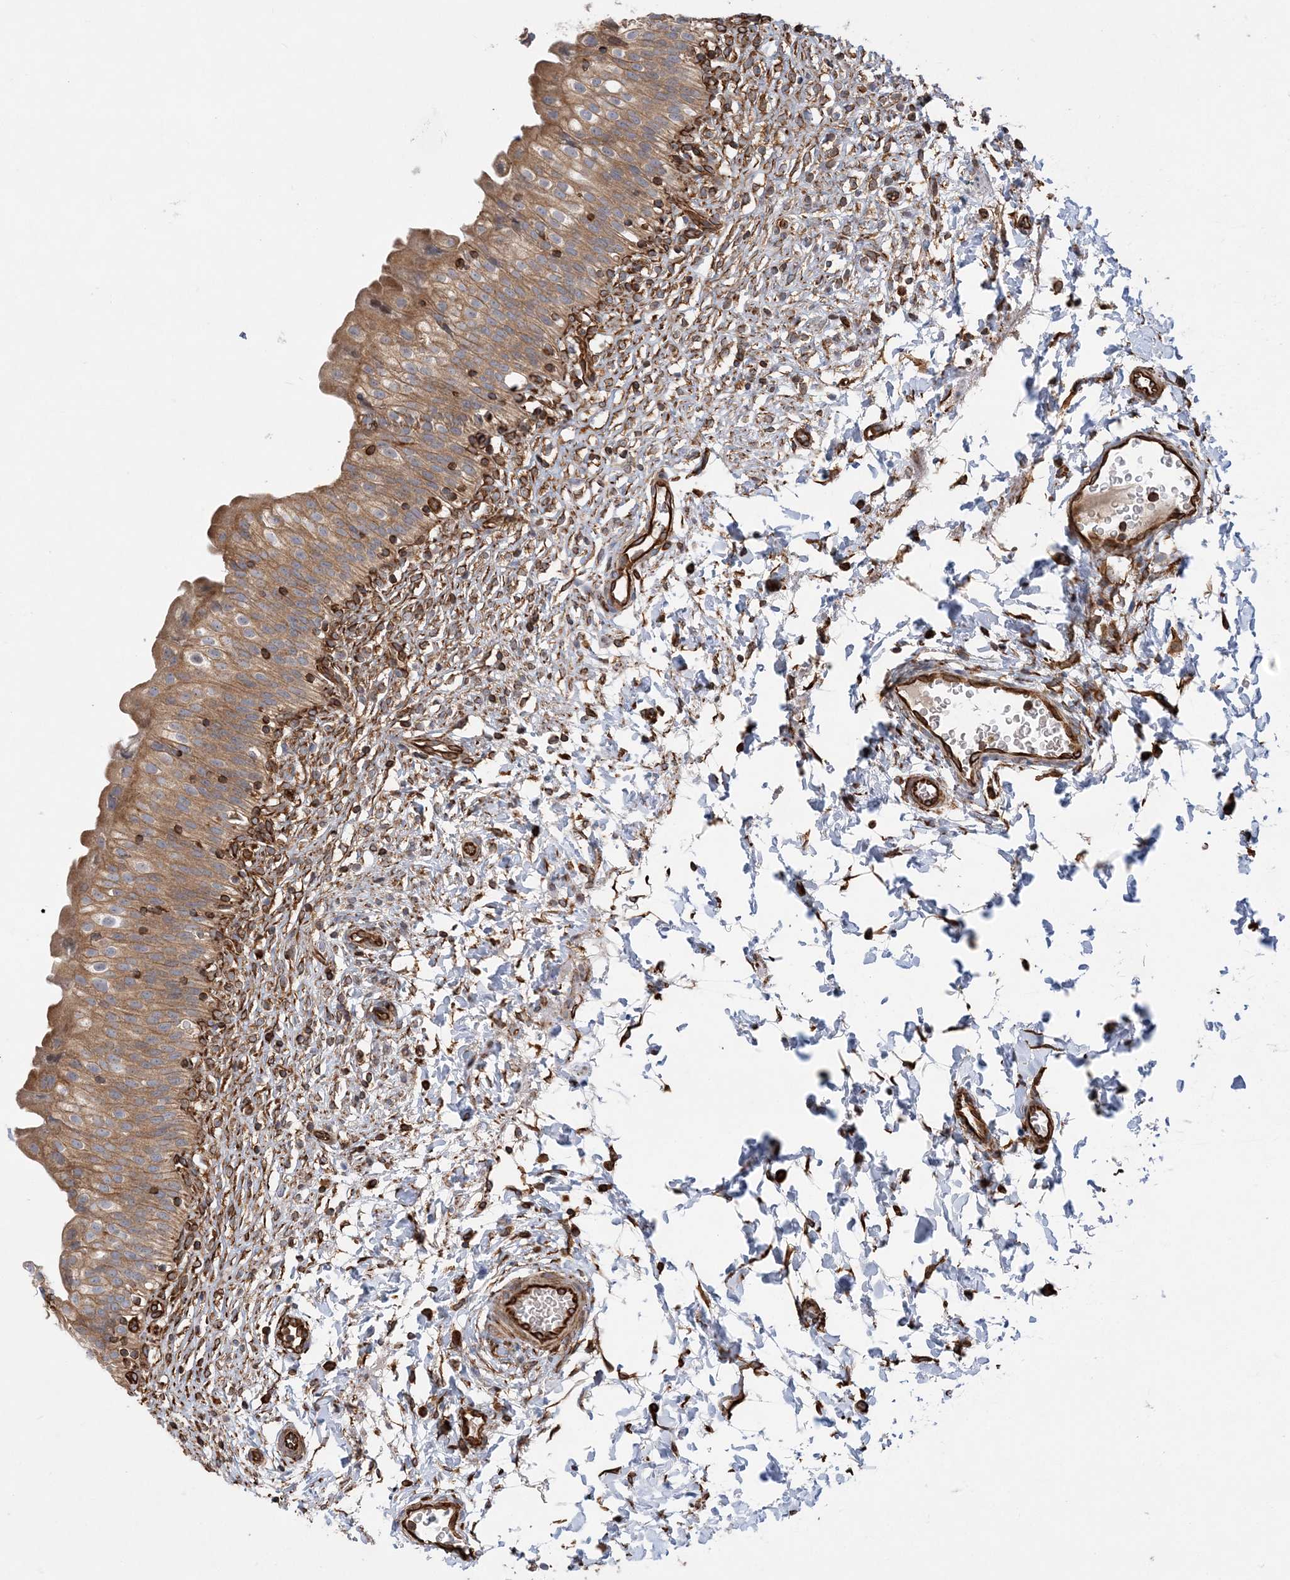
{"staining": {"intensity": "moderate", "quantity": ">75%", "location": "cytoplasmic/membranous"}, "tissue": "urinary bladder", "cell_type": "Urothelial cells", "image_type": "normal", "snomed": [{"axis": "morphology", "description": "Normal tissue, NOS"}, {"axis": "topography", "description": "Urinary bladder"}], "caption": "Protein positivity by IHC exhibits moderate cytoplasmic/membranous positivity in approximately >75% of urothelial cells in normal urinary bladder. The staining was performed using DAB (3,3'-diaminobenzidine) to visualize the protein expression in brown, while the nuclei were stained in blue with hematoxylin (Magnification: 20x).", "gene": "FAM114A2", "patient": {"sex": "male", "age": 55}}